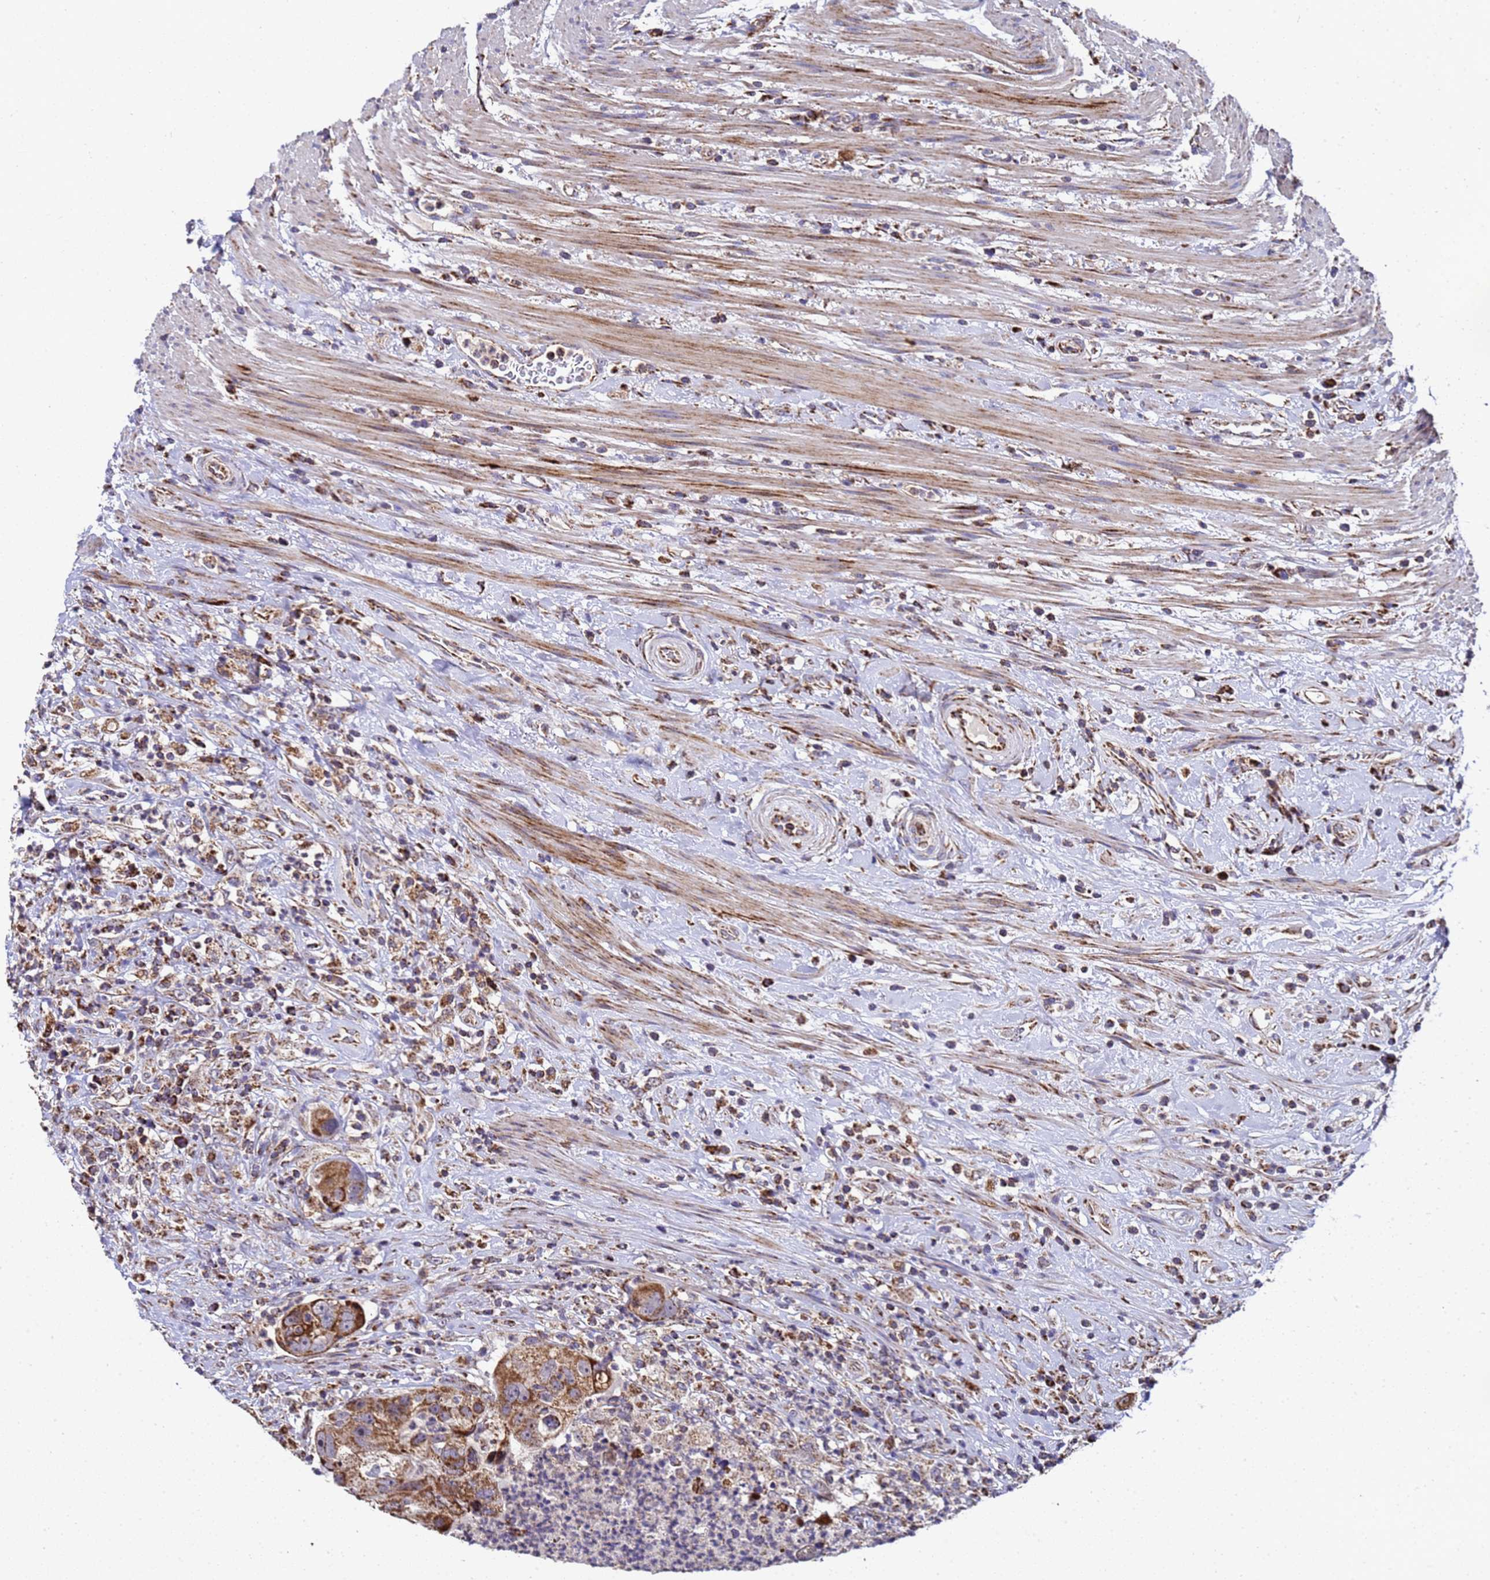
{"staining": {"intensity": "strong", "quantity": ">75%", "location": "cytoplasmic/membranous"}, "tissue": "colorectal cancer", "cell_type": "Tumor cells", "image_type": "cancer", "snomed": [{"axis": "morphology", "description": "Adenocarcinoma, NOS"}, {"axis": "topography", "description": "Rectum"}], "caption": "Colorectal cancer stained for a protein shows strong cytoplasmic/membranous positivity in tumor cells.", "gene": "MRPS12", "patient": {"sex": "male", "age": 59}}